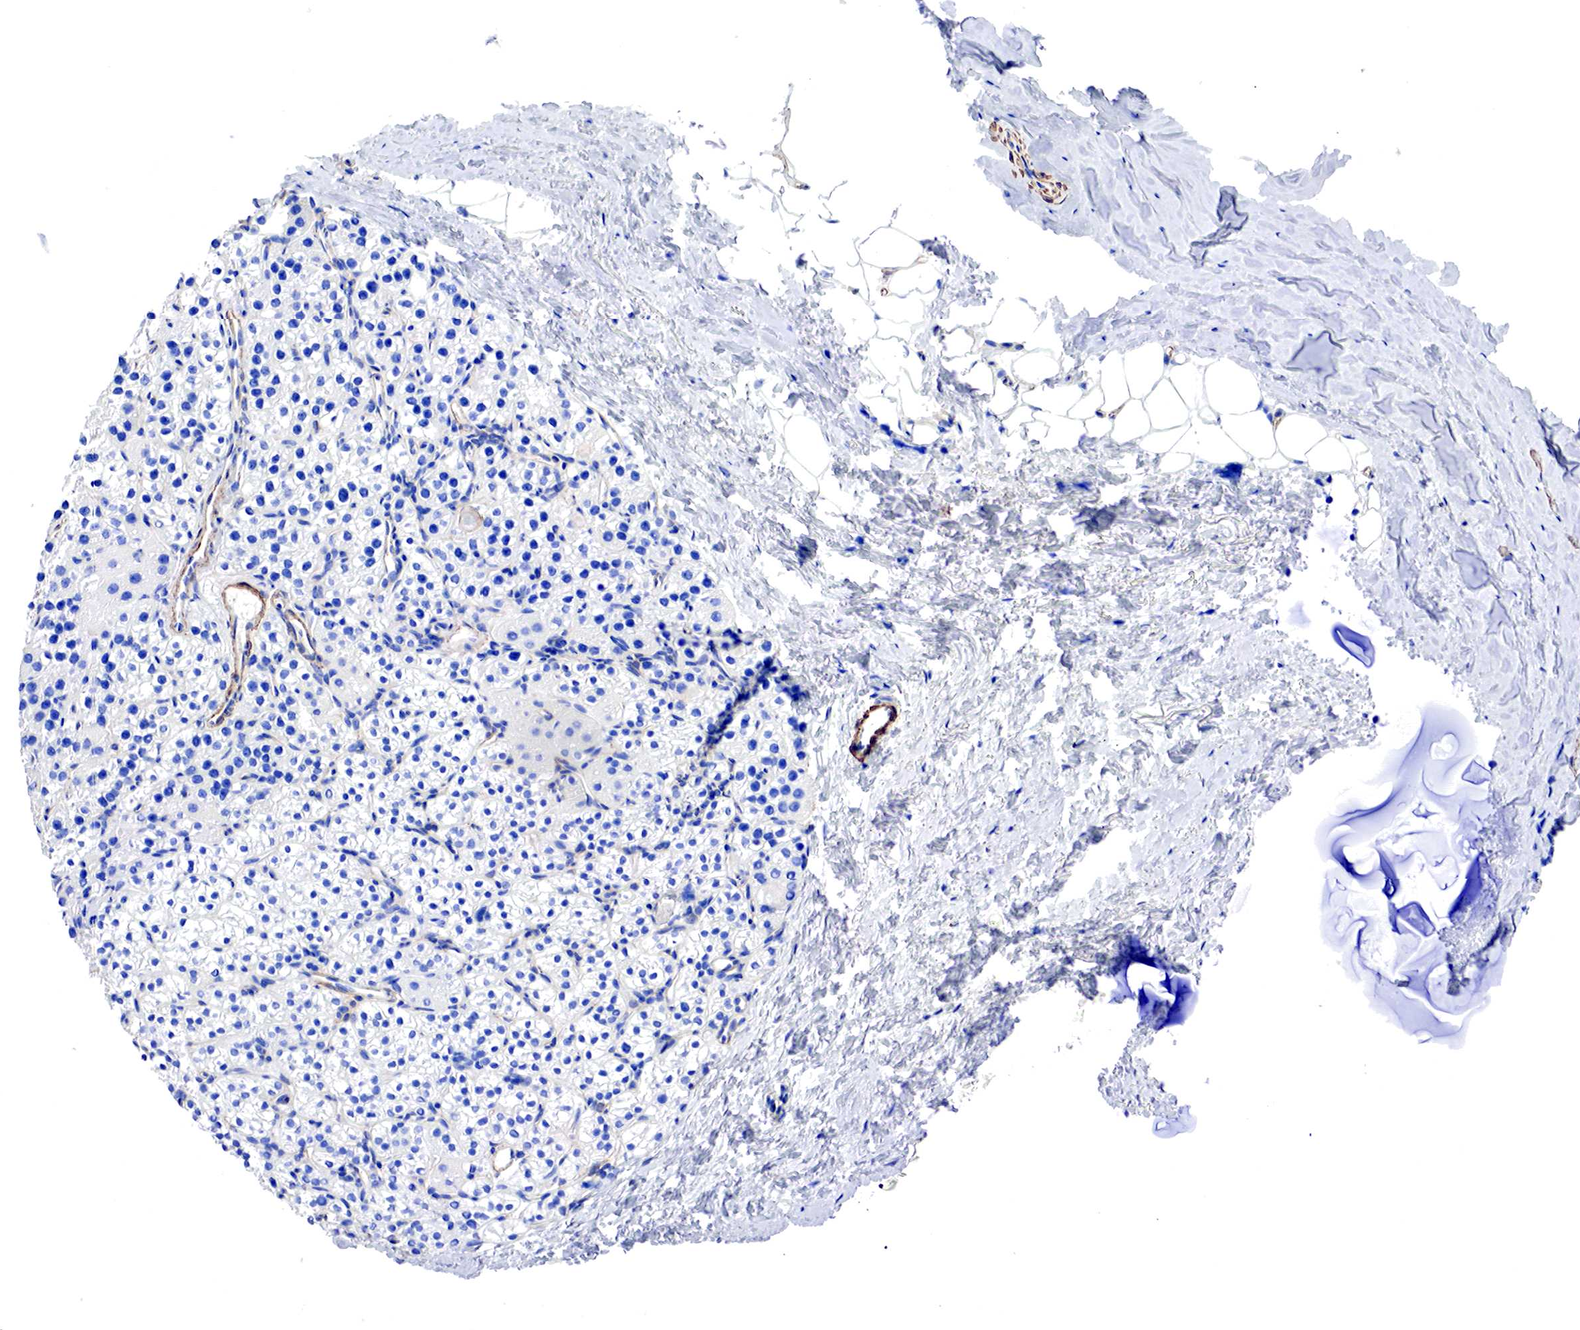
{"staining": {"intensity": "negative", "quantity": "none", "location": "none"}, "tissue": "parathyroid gland", "cell_type": "Glandular cells", "image_type": "normal", "snomed": [{"axis": "morphology", "description": "Normal tissue, NOS"}, {"axis": "topography", "description": "Parathyroid gland"}], "caption": "Parathyroid gland was stained to show a protein in brown. There is no significant expression in glandular cells. (DAB IHC visualized using brightfield microscopy, high magnification).", "gene": "TPM1", "patient": {"sex": "female", "age": 54}}